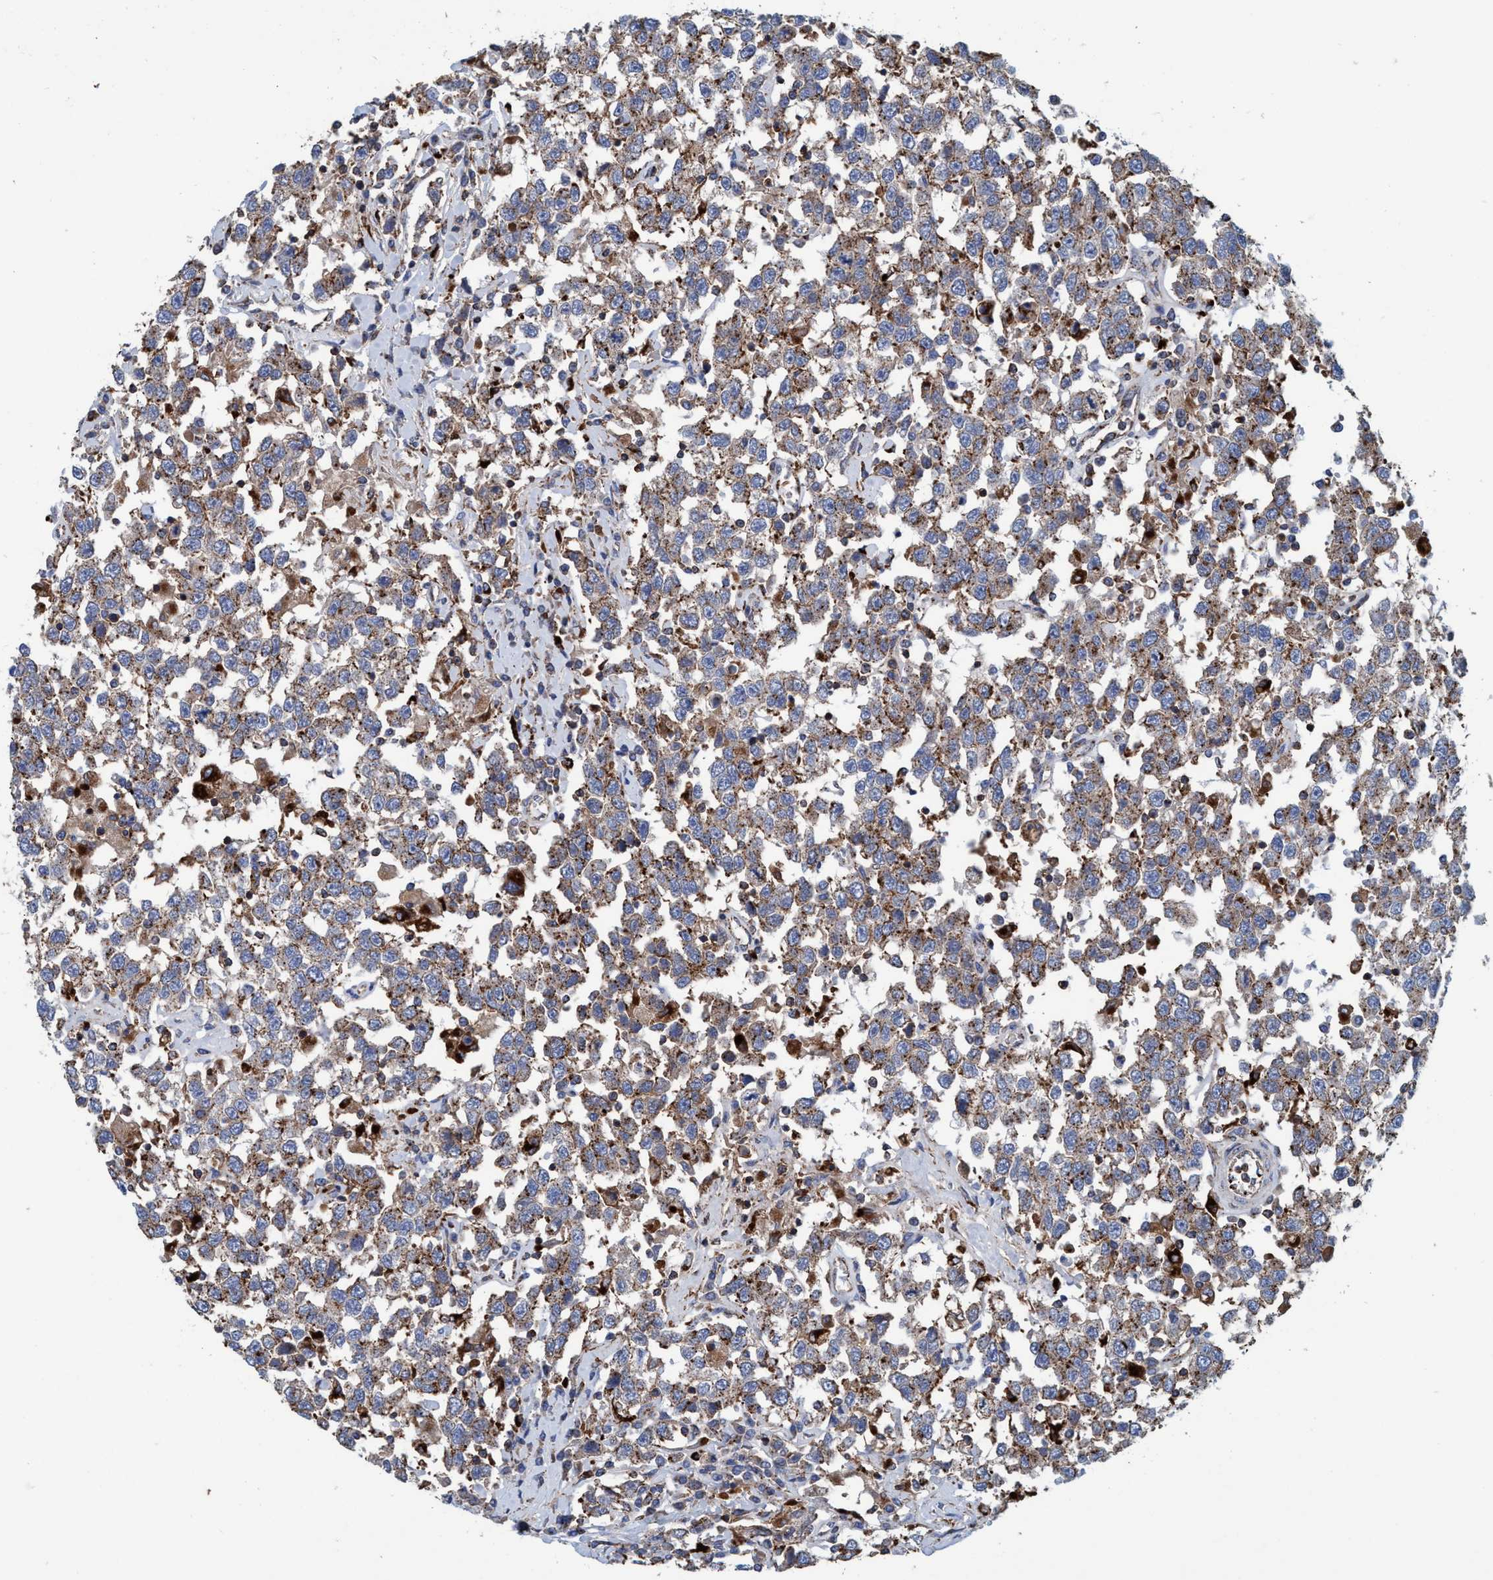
{"staining": {"intensity": "moderate", "quantity": ">75%", "location": "cytoplasmic/membranous"}, "tissue": "testis cancer", "cell_type": "Tumor cells", "image_type": "cancer", "snomed": [{"axis": "morphology", "description": "Seminoma, NOS"}, {"axis": "topography", "description": "Testis"}], "caption": "Immunohistochemical staining of testis cancer (seminoma) reveals medium levels of moderate cytoplasmic/membranous staining in approximately >75% of tumor cells.", "gene": "TRIM65", "patient": {"sex": "male", "age": 41}}